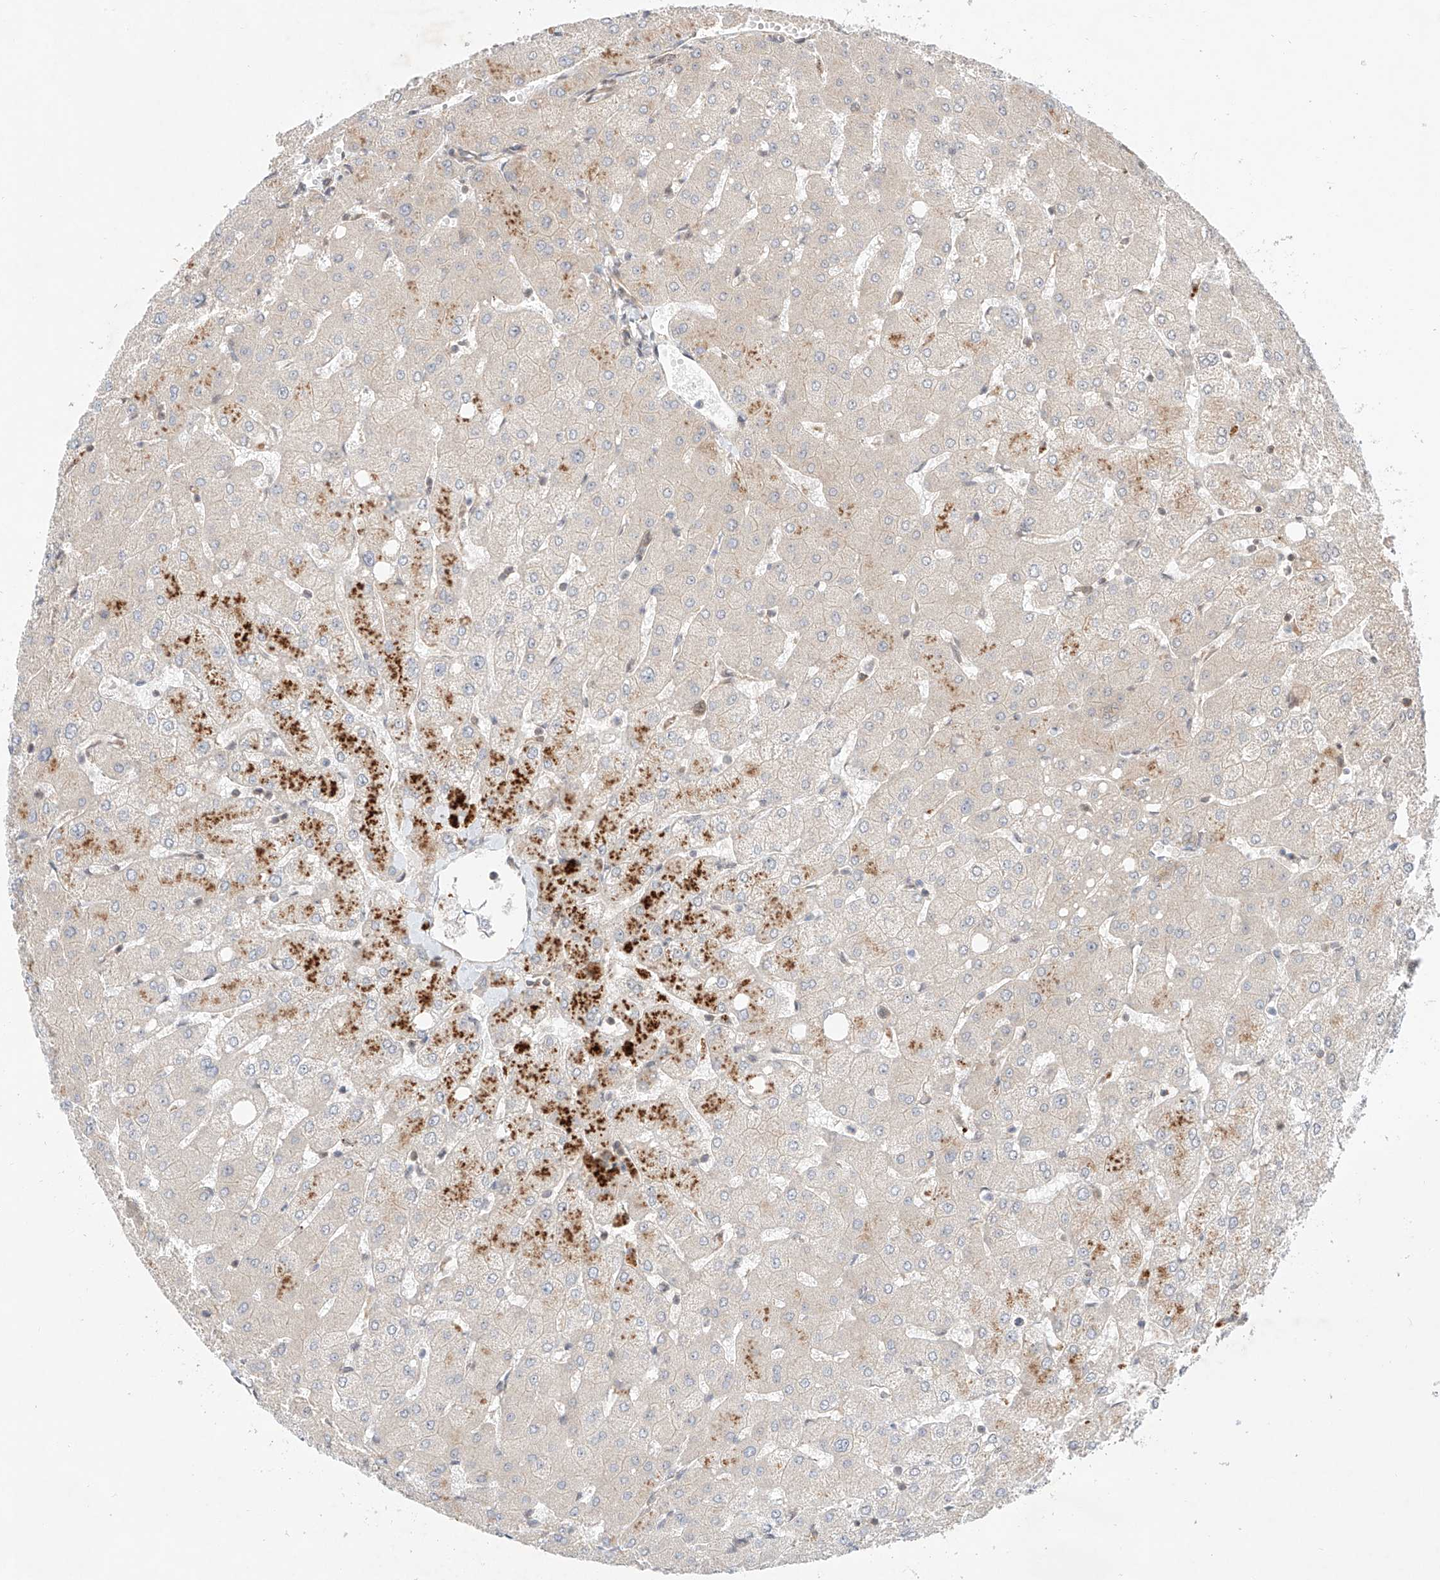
{"staining": {"intensity": "negative", "quantity": "none", "location": "none"}, "tissue": "liver", "cell_type": "Cholangiocytes", "image_type": "normal", "snomed": [{"axis": "morphology", "description": "Normal tissue, NOS"}, {"axis": "topography", "description": "Liver"}], "caption": "Liver was stained to show a protein in brown. There is no significant positivity in cholangiocytes. (DAB (3,3'-diaminobenzidine) immunohistochemistry (IHC) visualized using brightfield microscopy, high magnification).", "gene": "TSR2", "patient": {"sex": "female", "age": 54}}